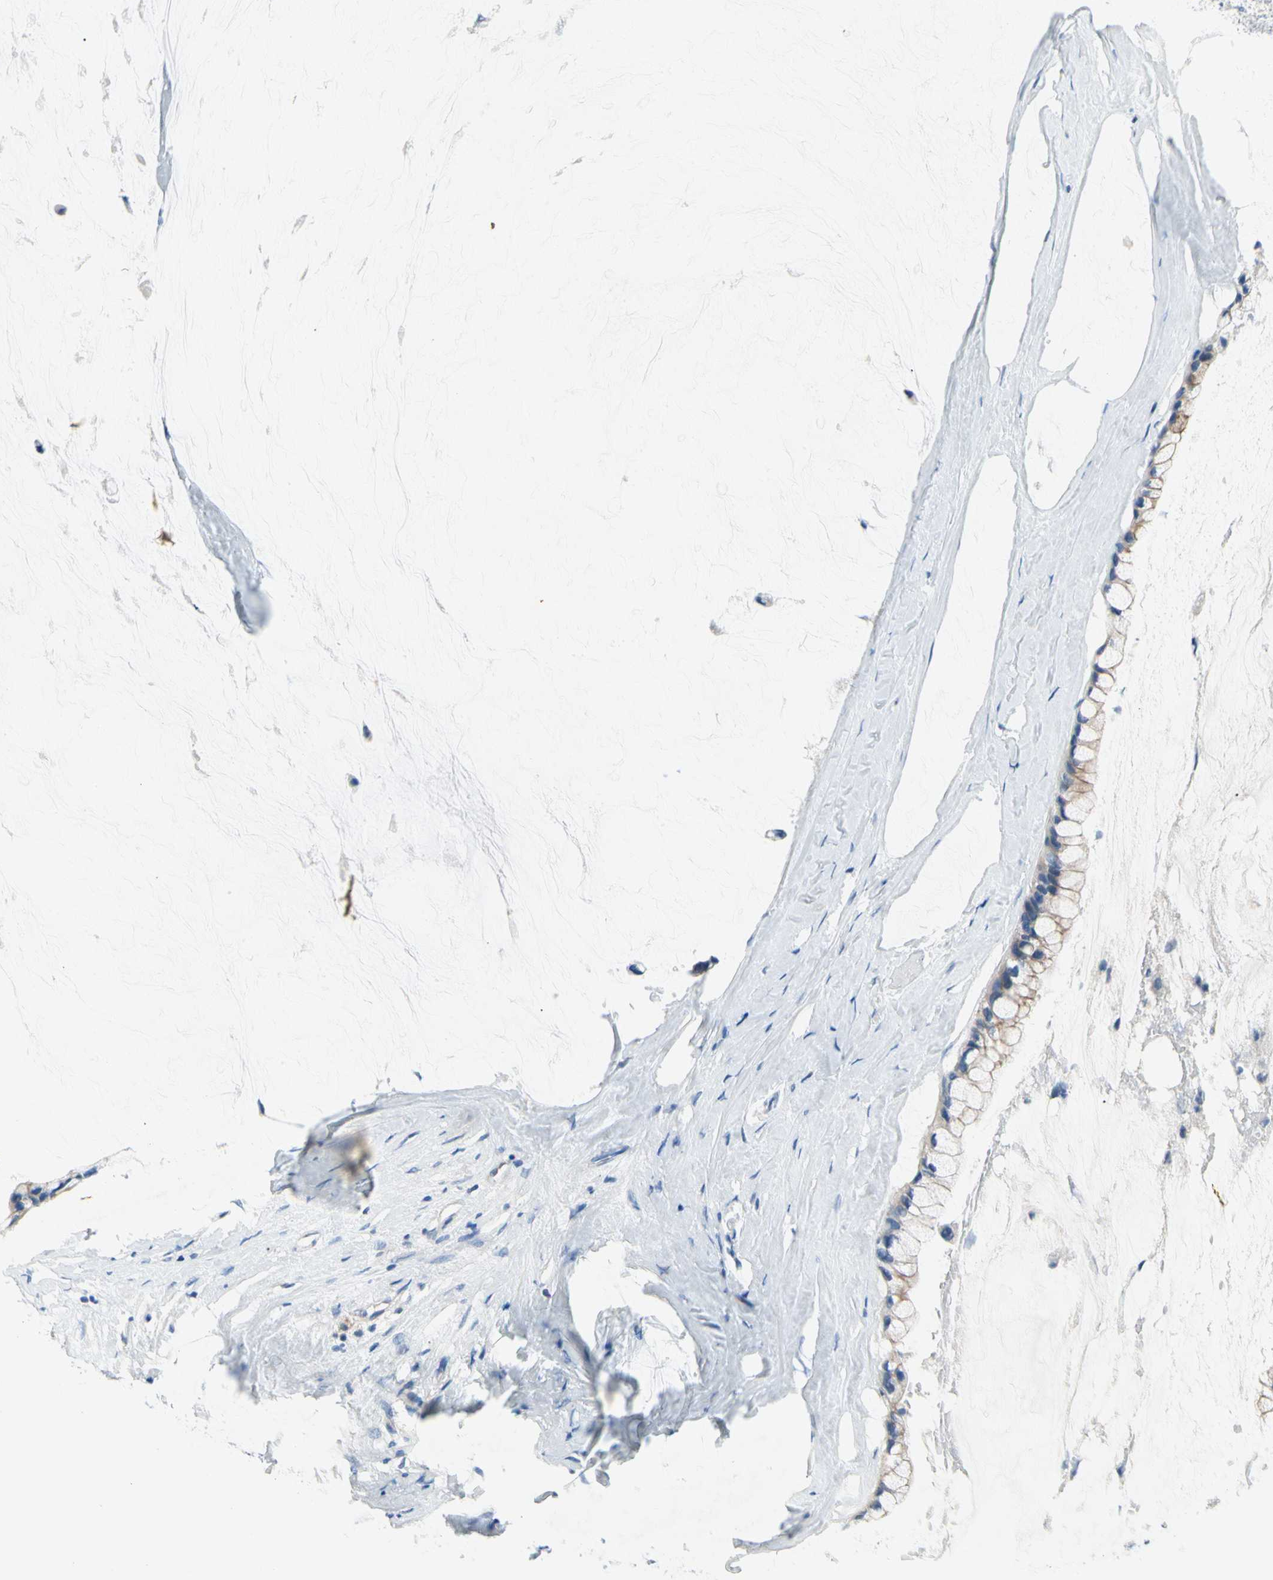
{"staining": {"intensity": "weak", "quantity": "25%-75%", "location": "cytoplasmic/membranous"}, "tissue": "ovarian cancer", "cell_type": "Tumor cells", "image_type": "cancer", "snomed": [{"axis": "morphology", "description": "Cystadenocarcinoma, mucinous, NOS"}, {"axis": "topography", "description": "Ovary"}], "caption": "The micrograph displays staining of mucinous cystadenocarcinoma (ovarian), revealing weak cytoplasmic/membranous protein positivity (brown color) within tumor cells.", "gene": "CA14", "patient": {"sex": "female", "age": 39}}